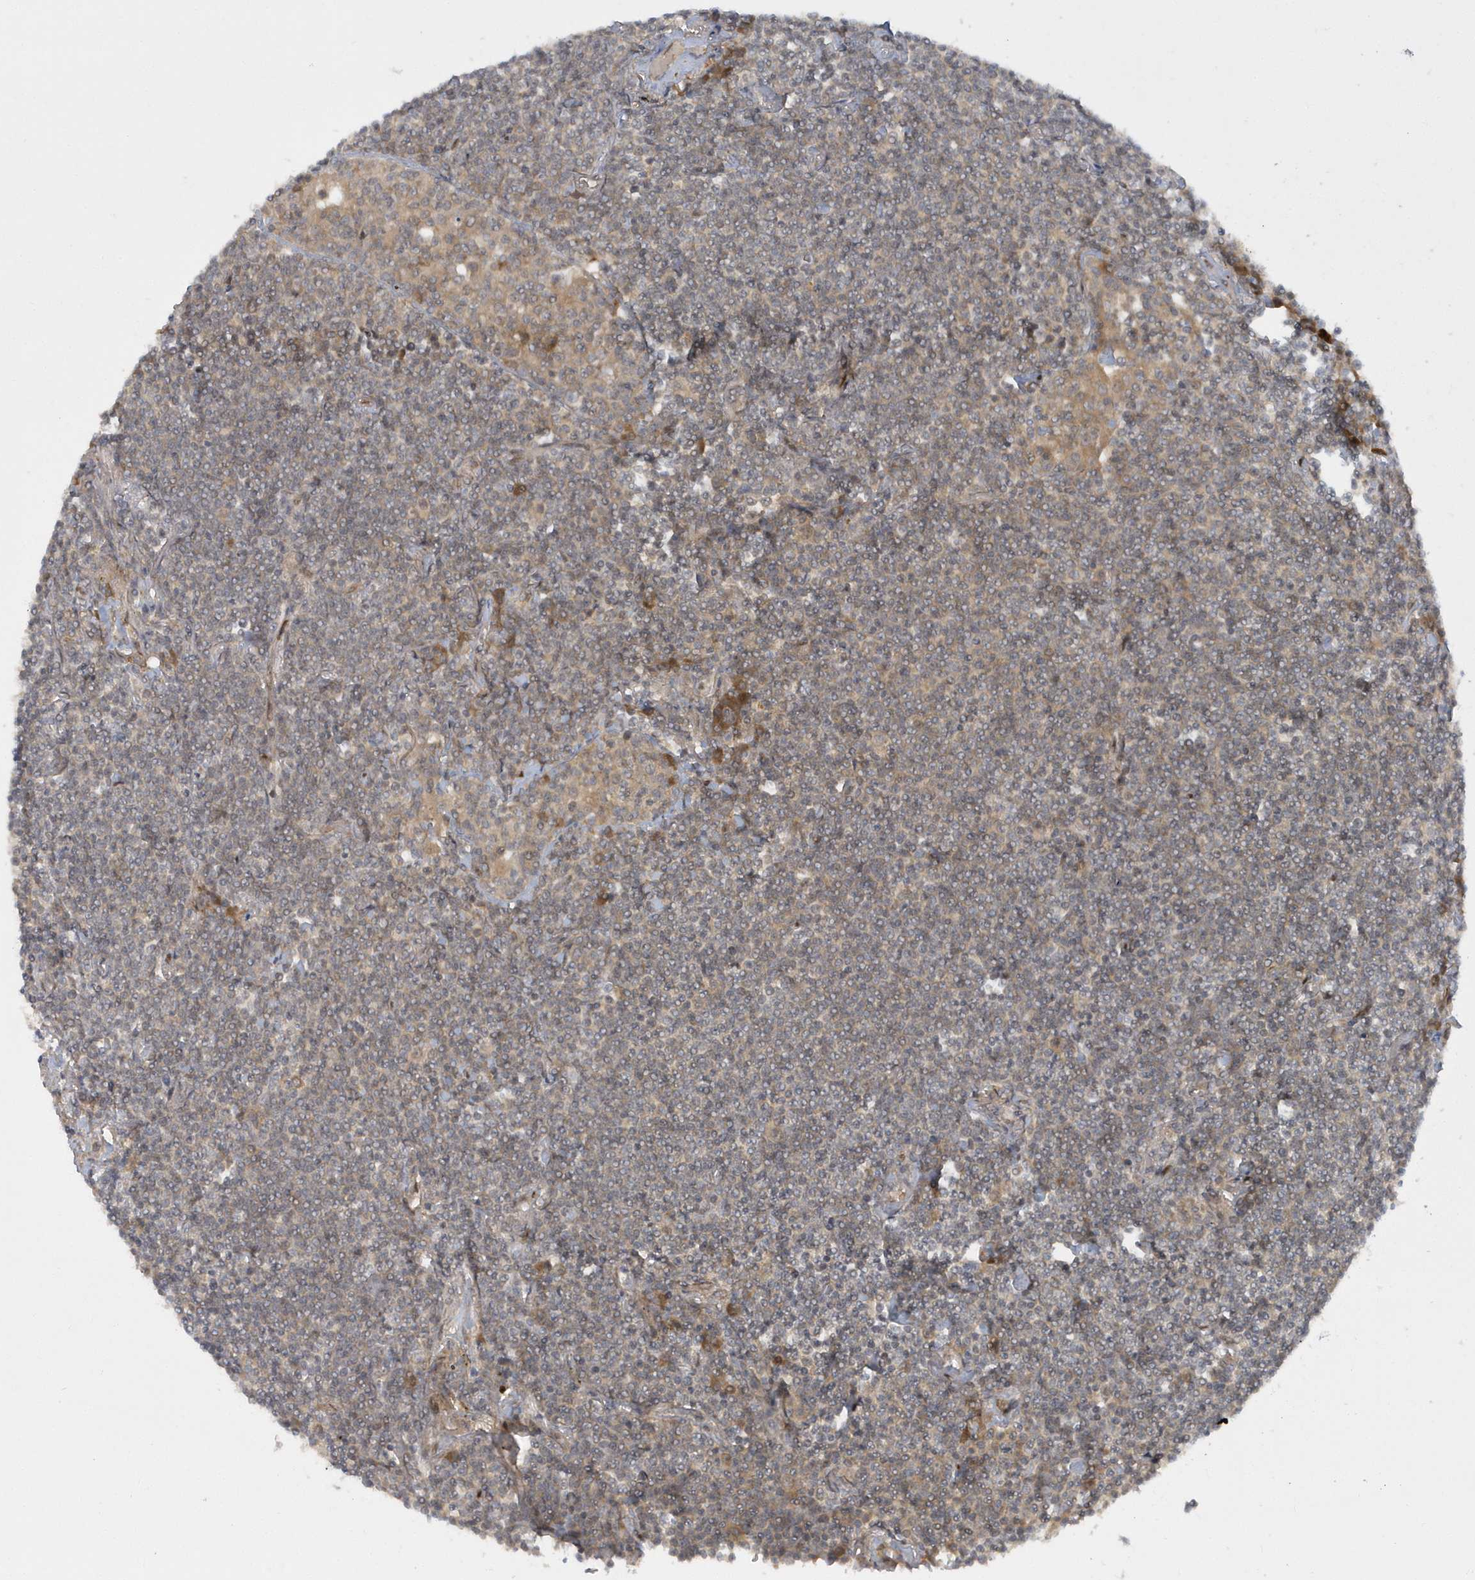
{"staining": {"intensity": "weak", "quantity": "<25%", "location": "cytoplasmic/membranous"}, "tissue": "lymphoma", "cell_type": "Tumor cells", "image_type": "cancer", "snomed": [{"axis": "morphology", "description": "Malignant lymphoma, non-Hodgkin's type, Low grade"}, {"axis": "topography", "description": "Lung"}], "caption": "This is an immunohistochemistry micrograph of human lymphoma. There is no positivity in tumor cells.", "gene": "ATG4A", "patient": {"sex": "female", "age": 71}}